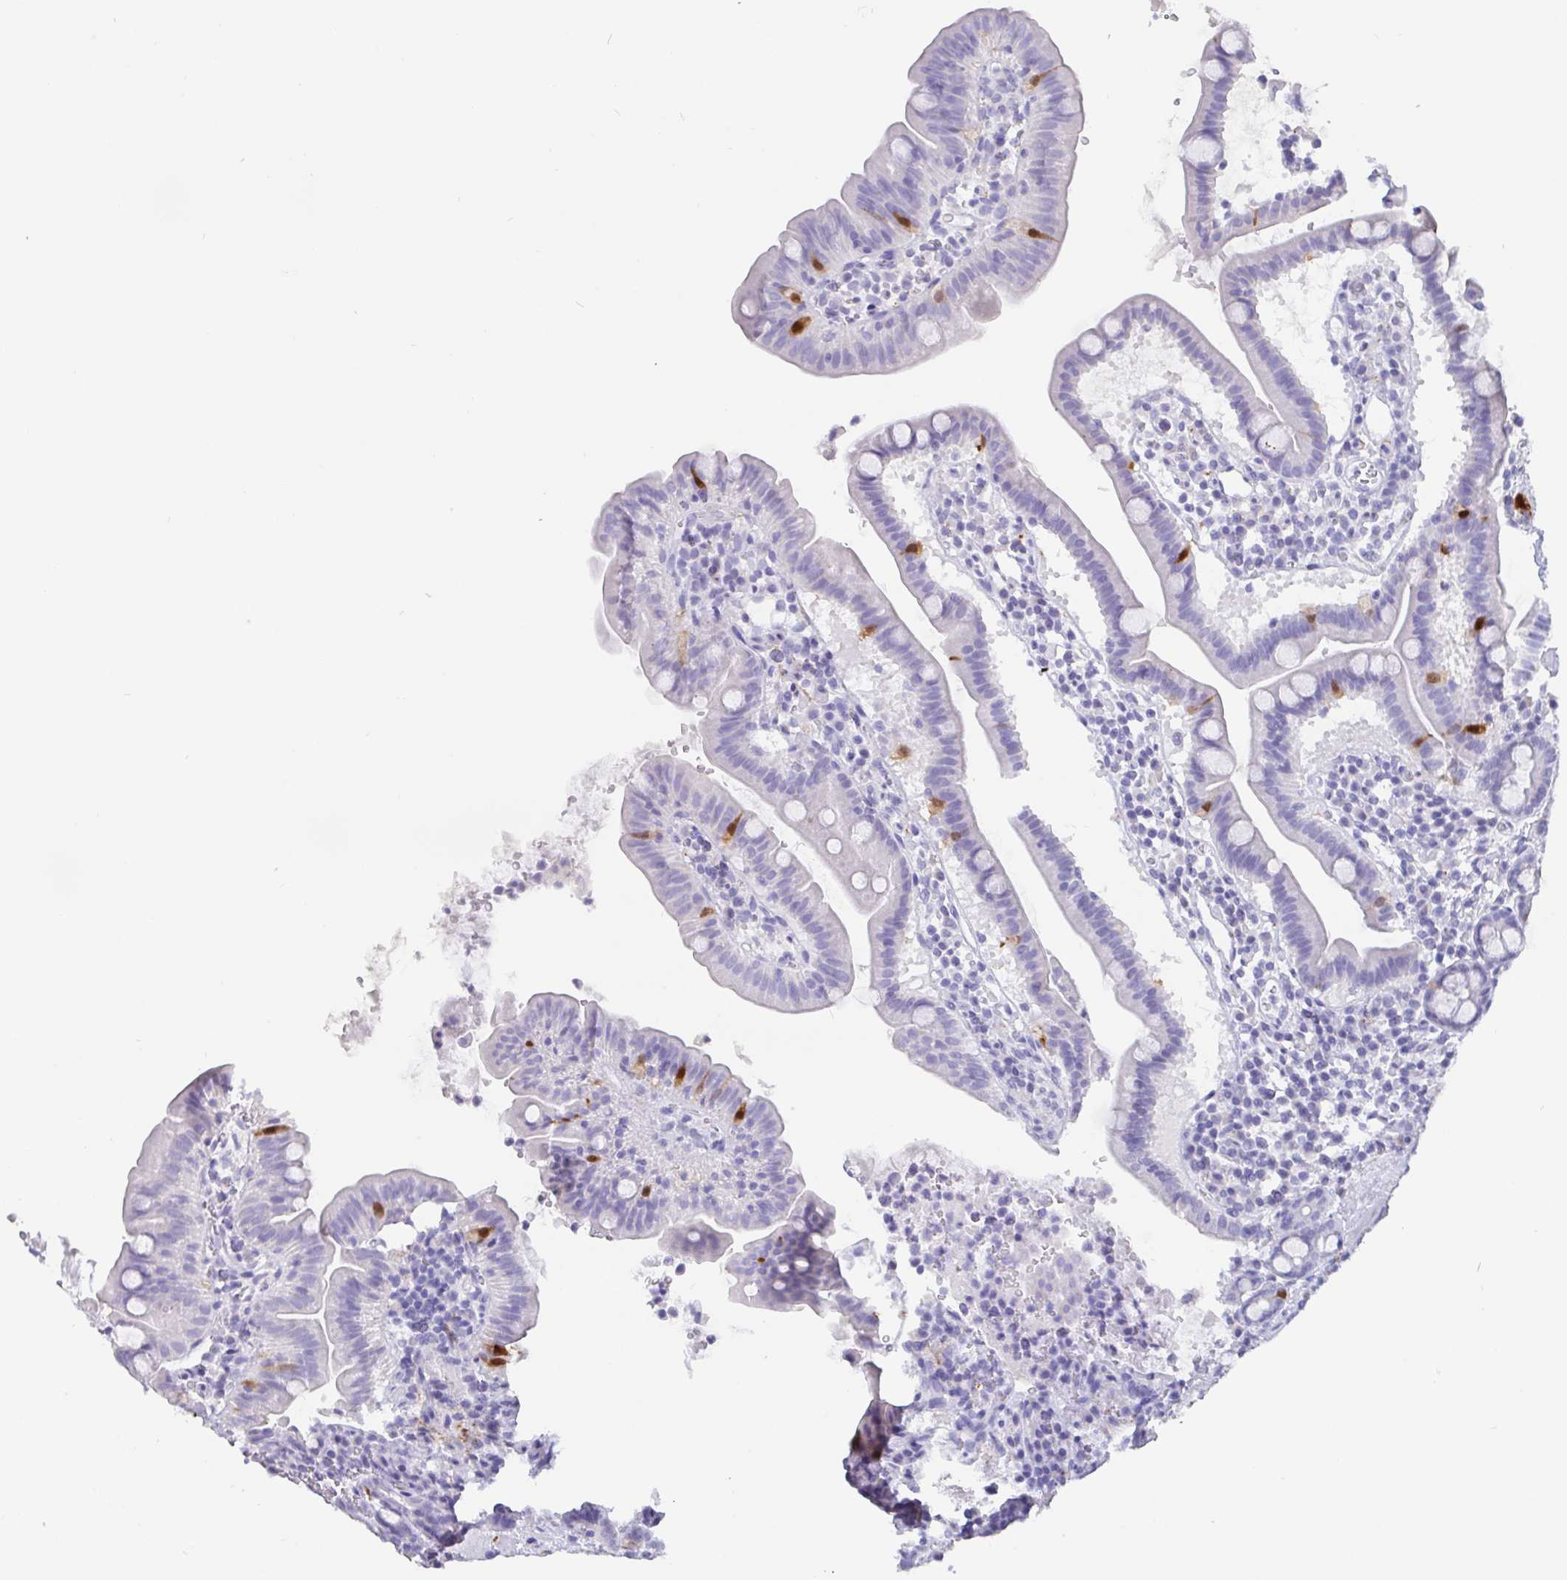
{"staining": {"intensity": "strong", "quantity": "<25%", "location": "cytoplasmic/membranous"}, "tissue": "small intestine", "cell_type": "Glandular cells", "image_type": "normal", "snomed": [{"axis": "morphology", "description": "Normal tissue, NOS"}, {"axis": "topography", "description": "Small intestine"}], "caption": "About <25% of glandular cells in benign human small intestine demonstrate strong cytoplasmic/membranous protein positivity as visualized by brown immunohistochemical staining.", "gene": "SCGN", "patient": {"sex": "male", "age": 26}}